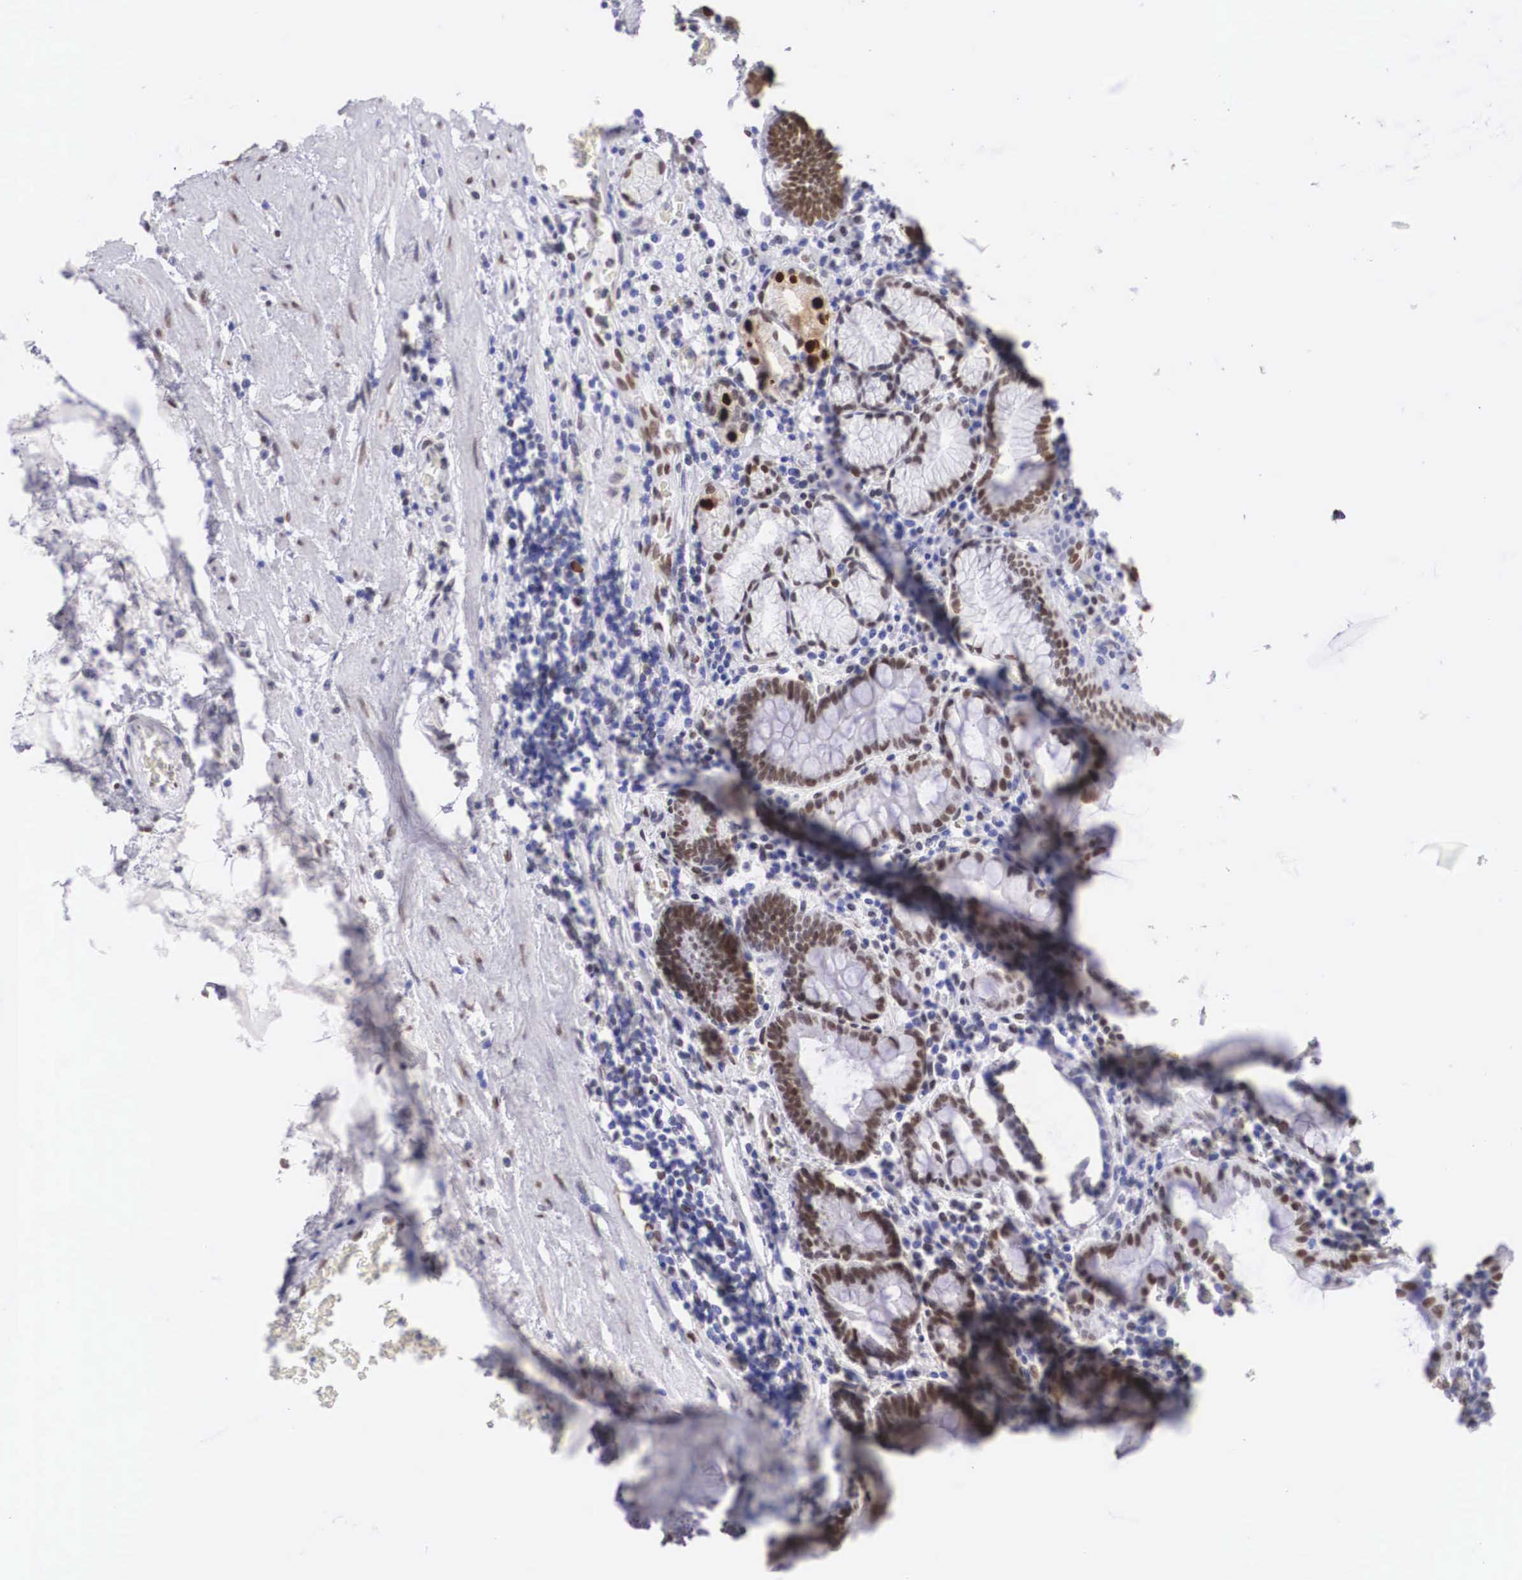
{"staining": {"intensity": "strong", "quantity": "25%-75%", "location": "nuclear"}, "tissue": "stomach", "cell_type": "Glandular cells", "image_type": "normal", "snomed": [{"axis": "morphology", "description": "Normal tissue, NOS"}, {"axis": "topography", "description": "Stomach, lower"}, {"axis": "topography", "description": "Duodenum"}], "caption": "Protein staining of normal stomach reveals strong nuclear positivity in about 25%-75% of glandular cells. The staining is performed using DAB (3,3'-diaminobenzidine) brown chromogen to label protein expression. The nuclei are counter-stained blue using hematoxylin.", "gene": "HMGN5", "patient": {"sex": "male", "age": 84}}